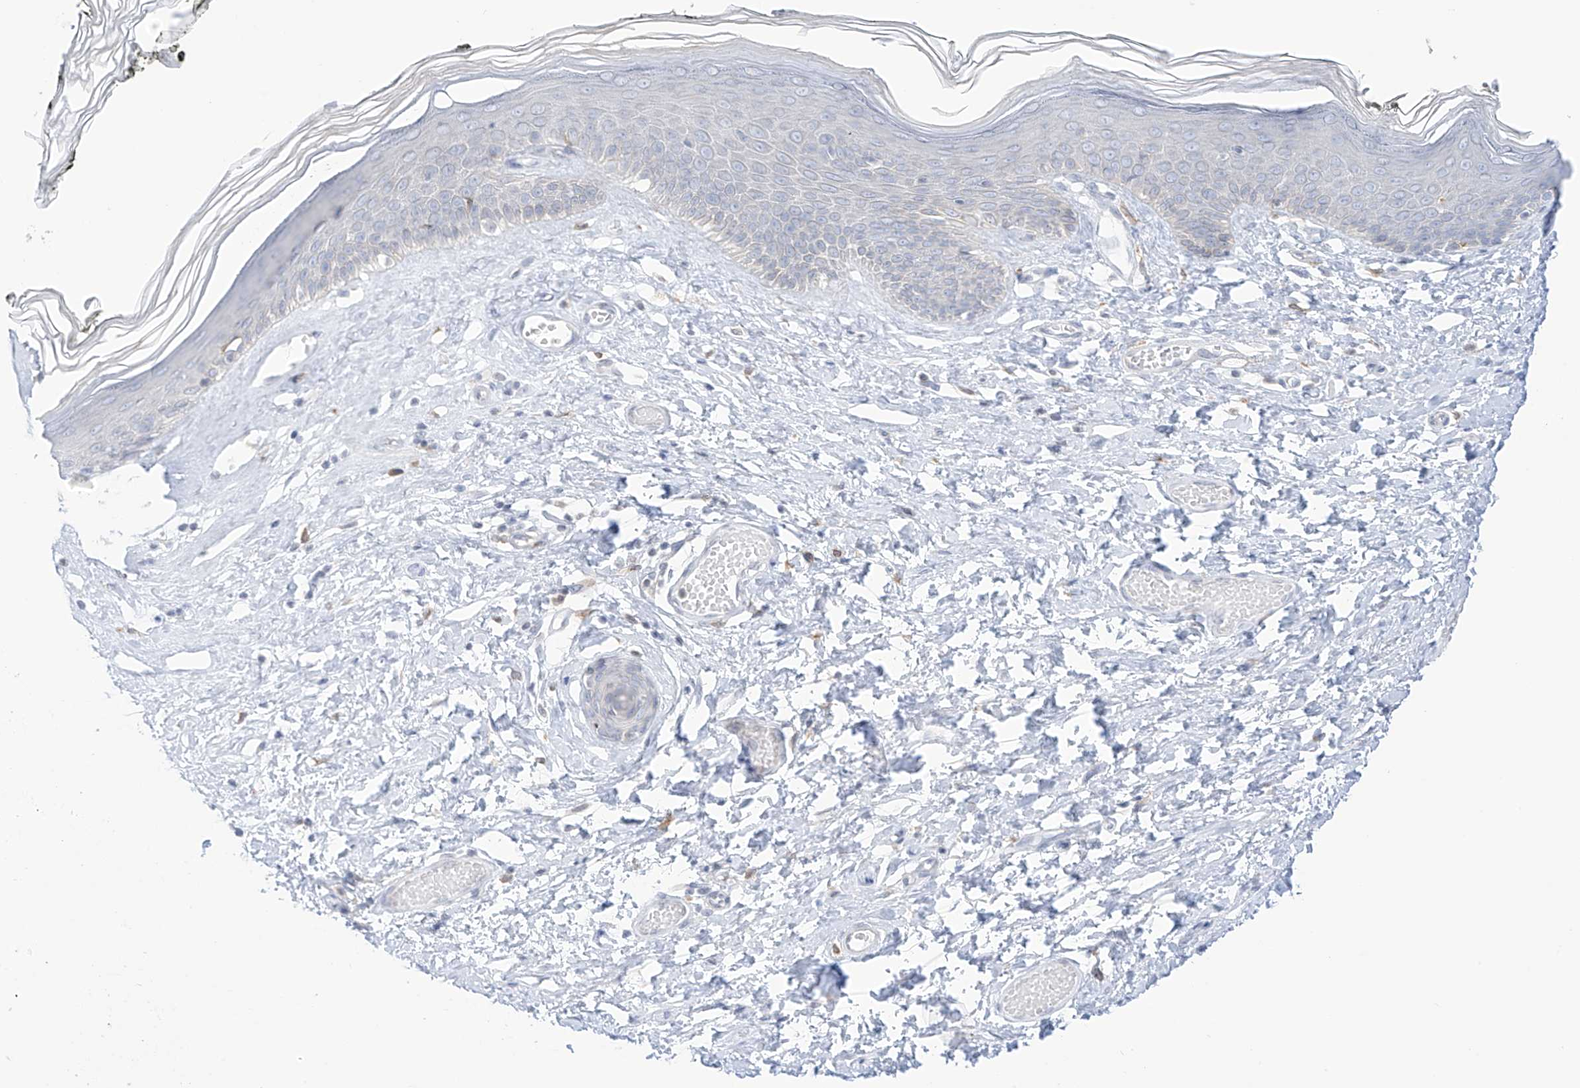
{"staining": {"intensity": "weak", "quantity": "<25%", "location": "cytoplasmic/membranous"}, "tissue": "skin", "cell_type": "Epidermal cells", "image_type": "normal", "snomed": [{"axis": "morphology", "description": "Normal tissue, NOS"}, {"axis": "morphology", "description": "Inflammation, NOS"}, {"axis": "topography", "description": "Vulva"}], "caption": "A high-resolution photomicrograph shows IHC staining of benign skin, which demonstrates no significant positivity in epidermal cells.", "gene": "TBXAS1", "patient": {"sex": "female", "age": 84}}